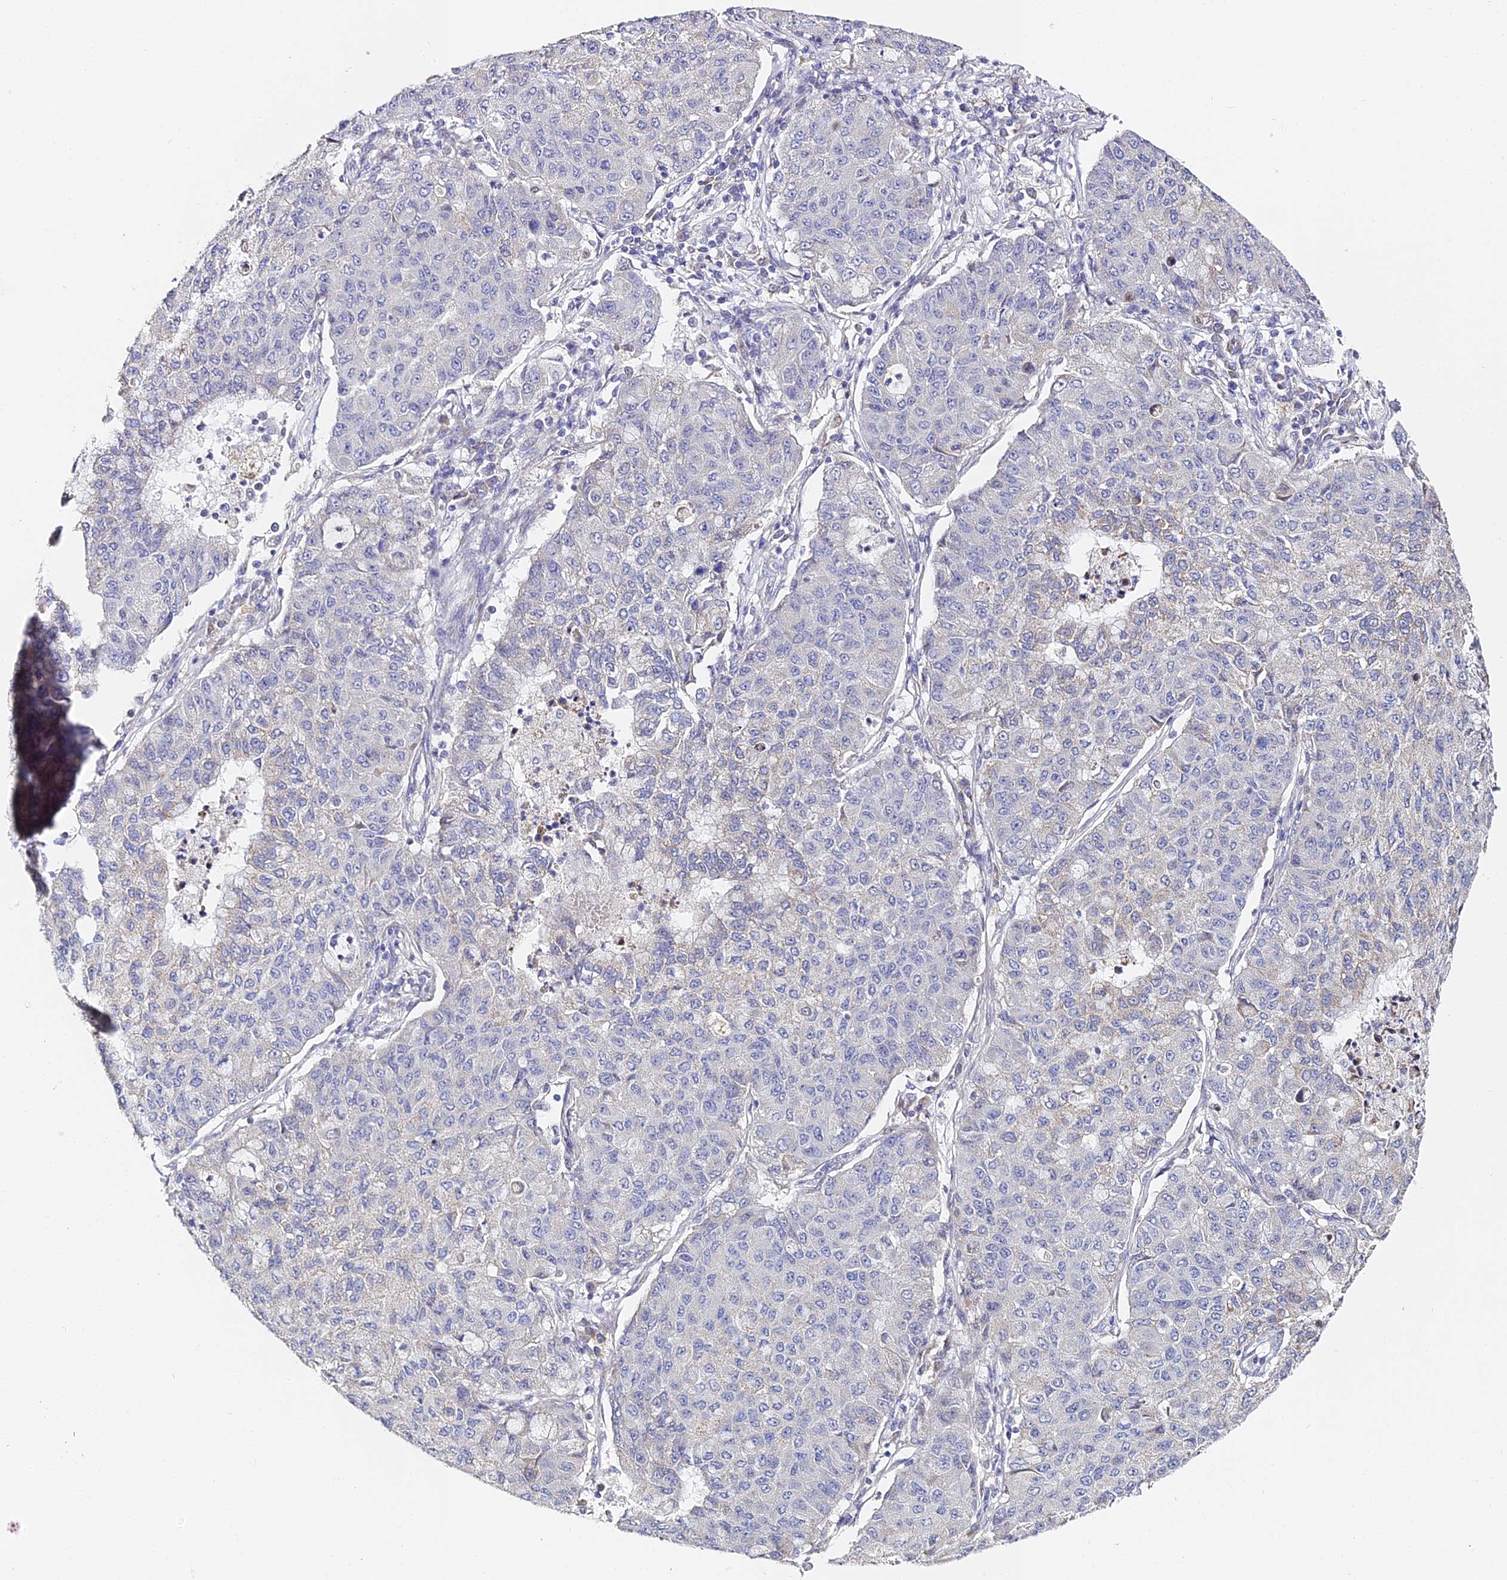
{"staining": {"intensity": "negative", "quantity": "none", "location": "none"}, "tissue": "lung cancer", "cell_type": "Tumor cells", "image_type": "cancer", "snomed": [{"axis": "morphology", "description": "Squamous cell carcinoma, NOS"}, {"axis": "topography", "description": "Lung"}], "caption": "Immunohistochemistry of lung cancer demonstrates no staining in tumor cells.", "gene": "SERP1", "patient": {"sex": "male", "age": 74}}